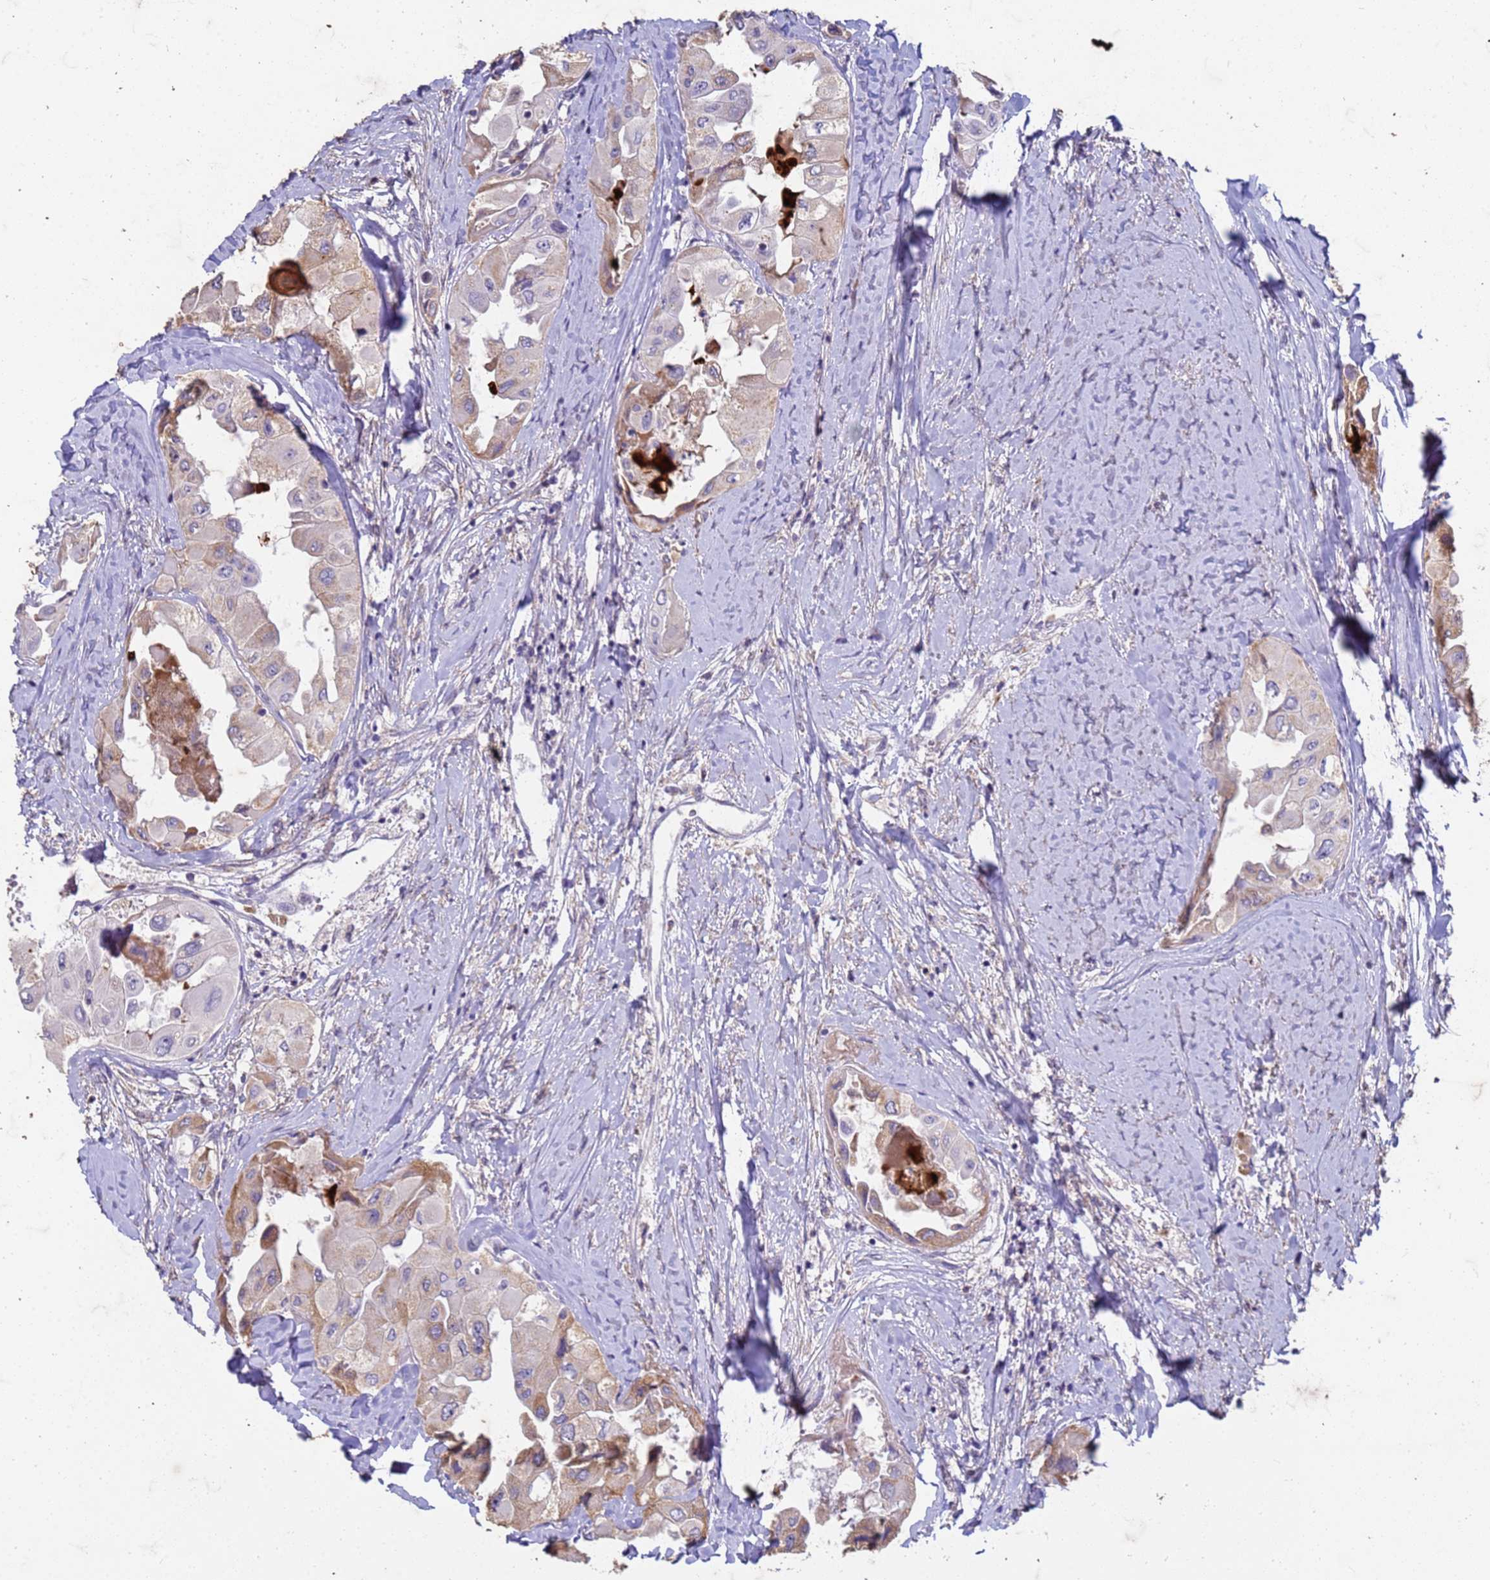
{"staining": {"intensity": "moderate", "quantity": "25%-75%", "location": "cytoplasmic/membranous"}, "tissue": "thyroid cancer", "cell_type": "Tumor cells", "image_type": "cancer", "snomed": [{"axis": "morphology", "description": "Normal tissue, NOS"}, {"axis": "morphology", "description": "Papillary adenocarcinoma, NOS"}, {"axis": "topography", "description": "Thyroid gland"}], "caption": "IHC histopathology image of thyroid cancer (papillary adenocarcinoma) stained for a protein (brown), which displays medium levels of moderate cytoplasmic/membranous positivity in approximately 25%-75% of tumor cells.", "gene": "SLC25A15", "patient": {"sex": "female", "age": 59}}